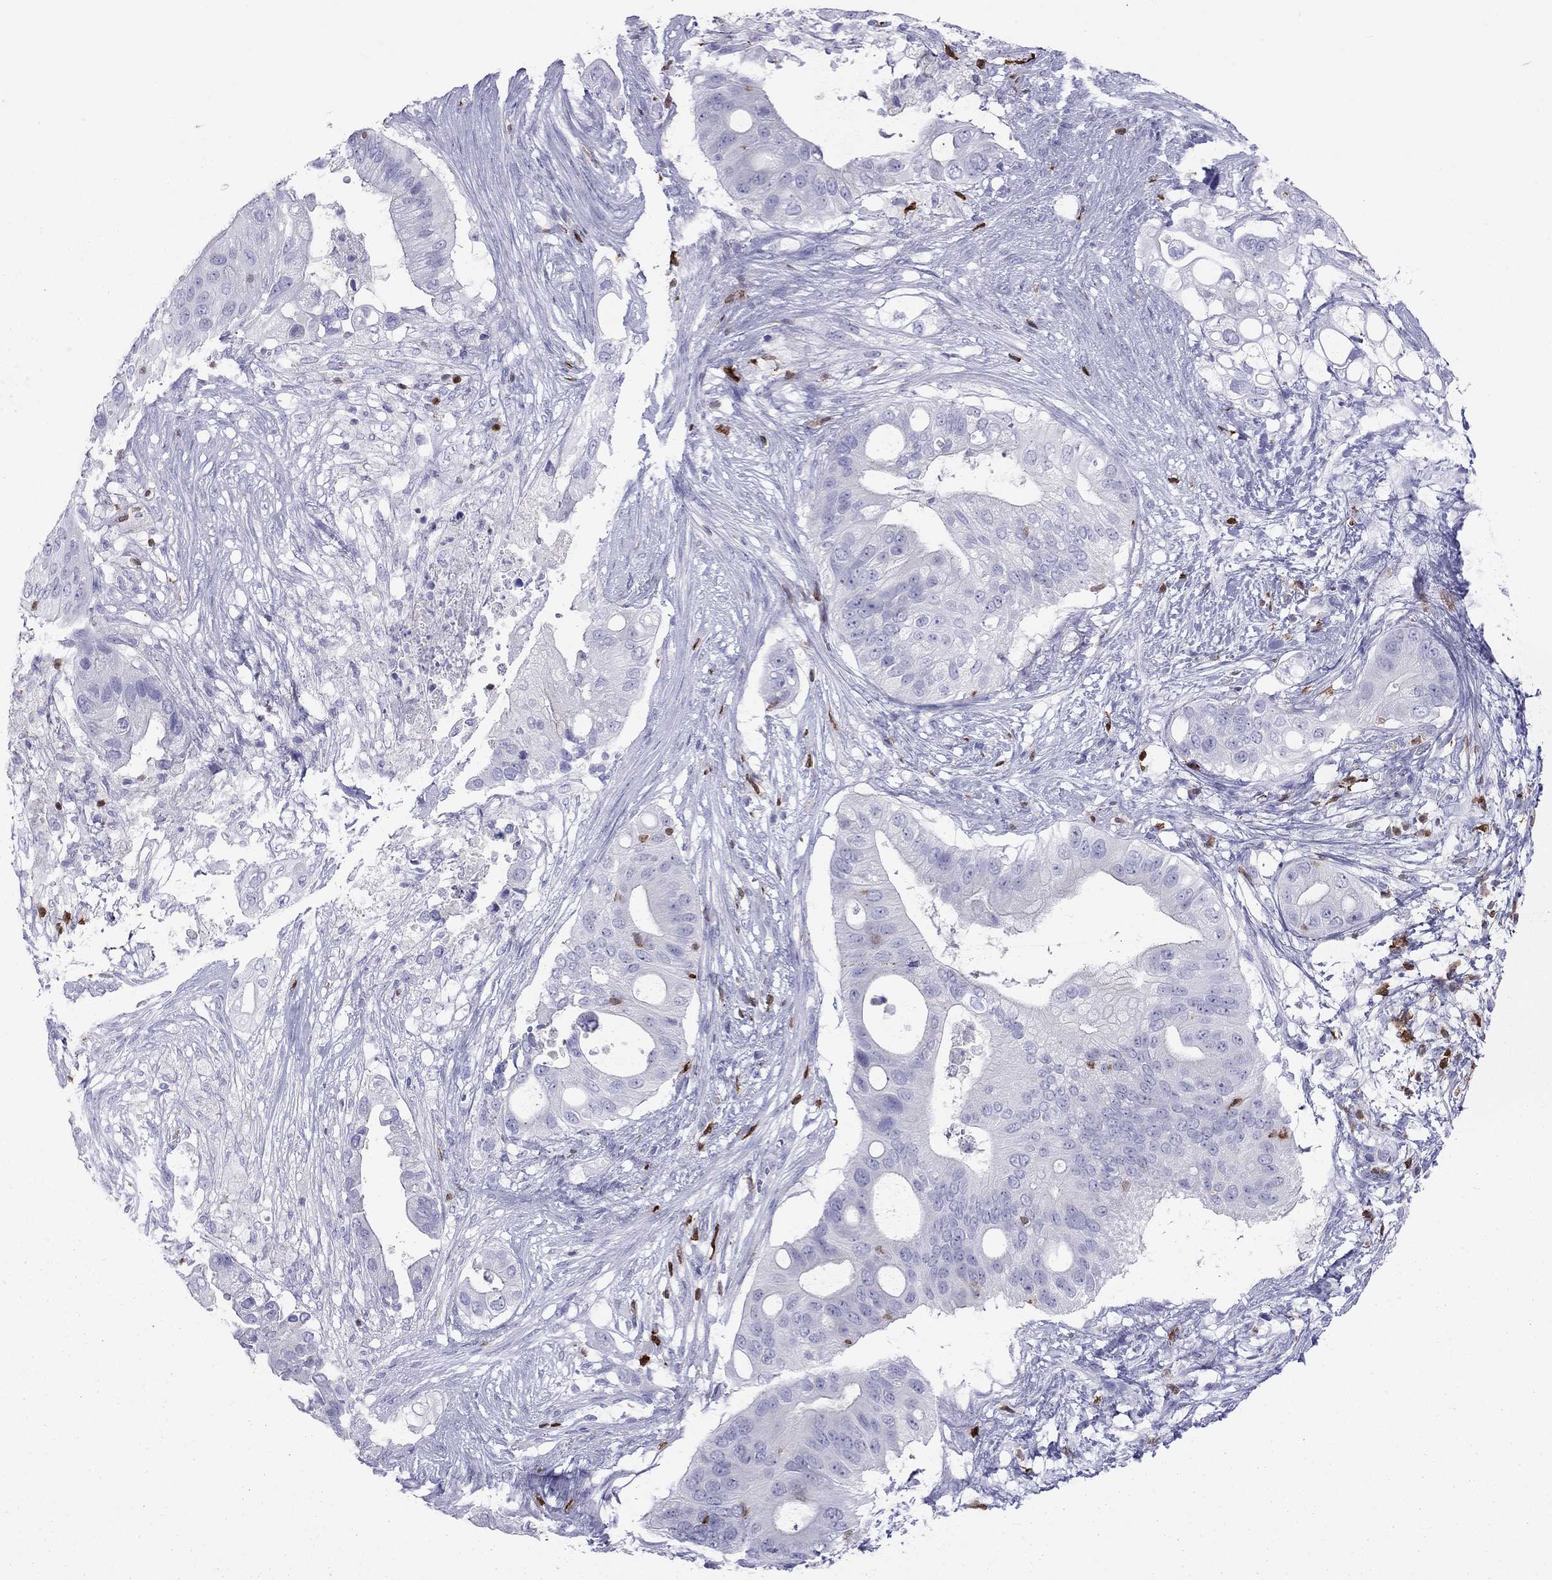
{"staining": {"intensity": "negative", "quantity": "none", "location": "none"}, "tissue": "pancreatic cancer", "cell_type": "Tumor cells", "image_type": "cancer", "snomed": [{"axis": "morphology", "description": "Adenocarcinoma, NOS"}, {"axis": "topography", "description": "Pancreas"}], "caption": "Immunohistochemistry of adenocarcinoma (pancreatic) shows no staining in tumor cells.", "gene": "SH2D2A", "patient": {"sex": "female", "age": 72}}